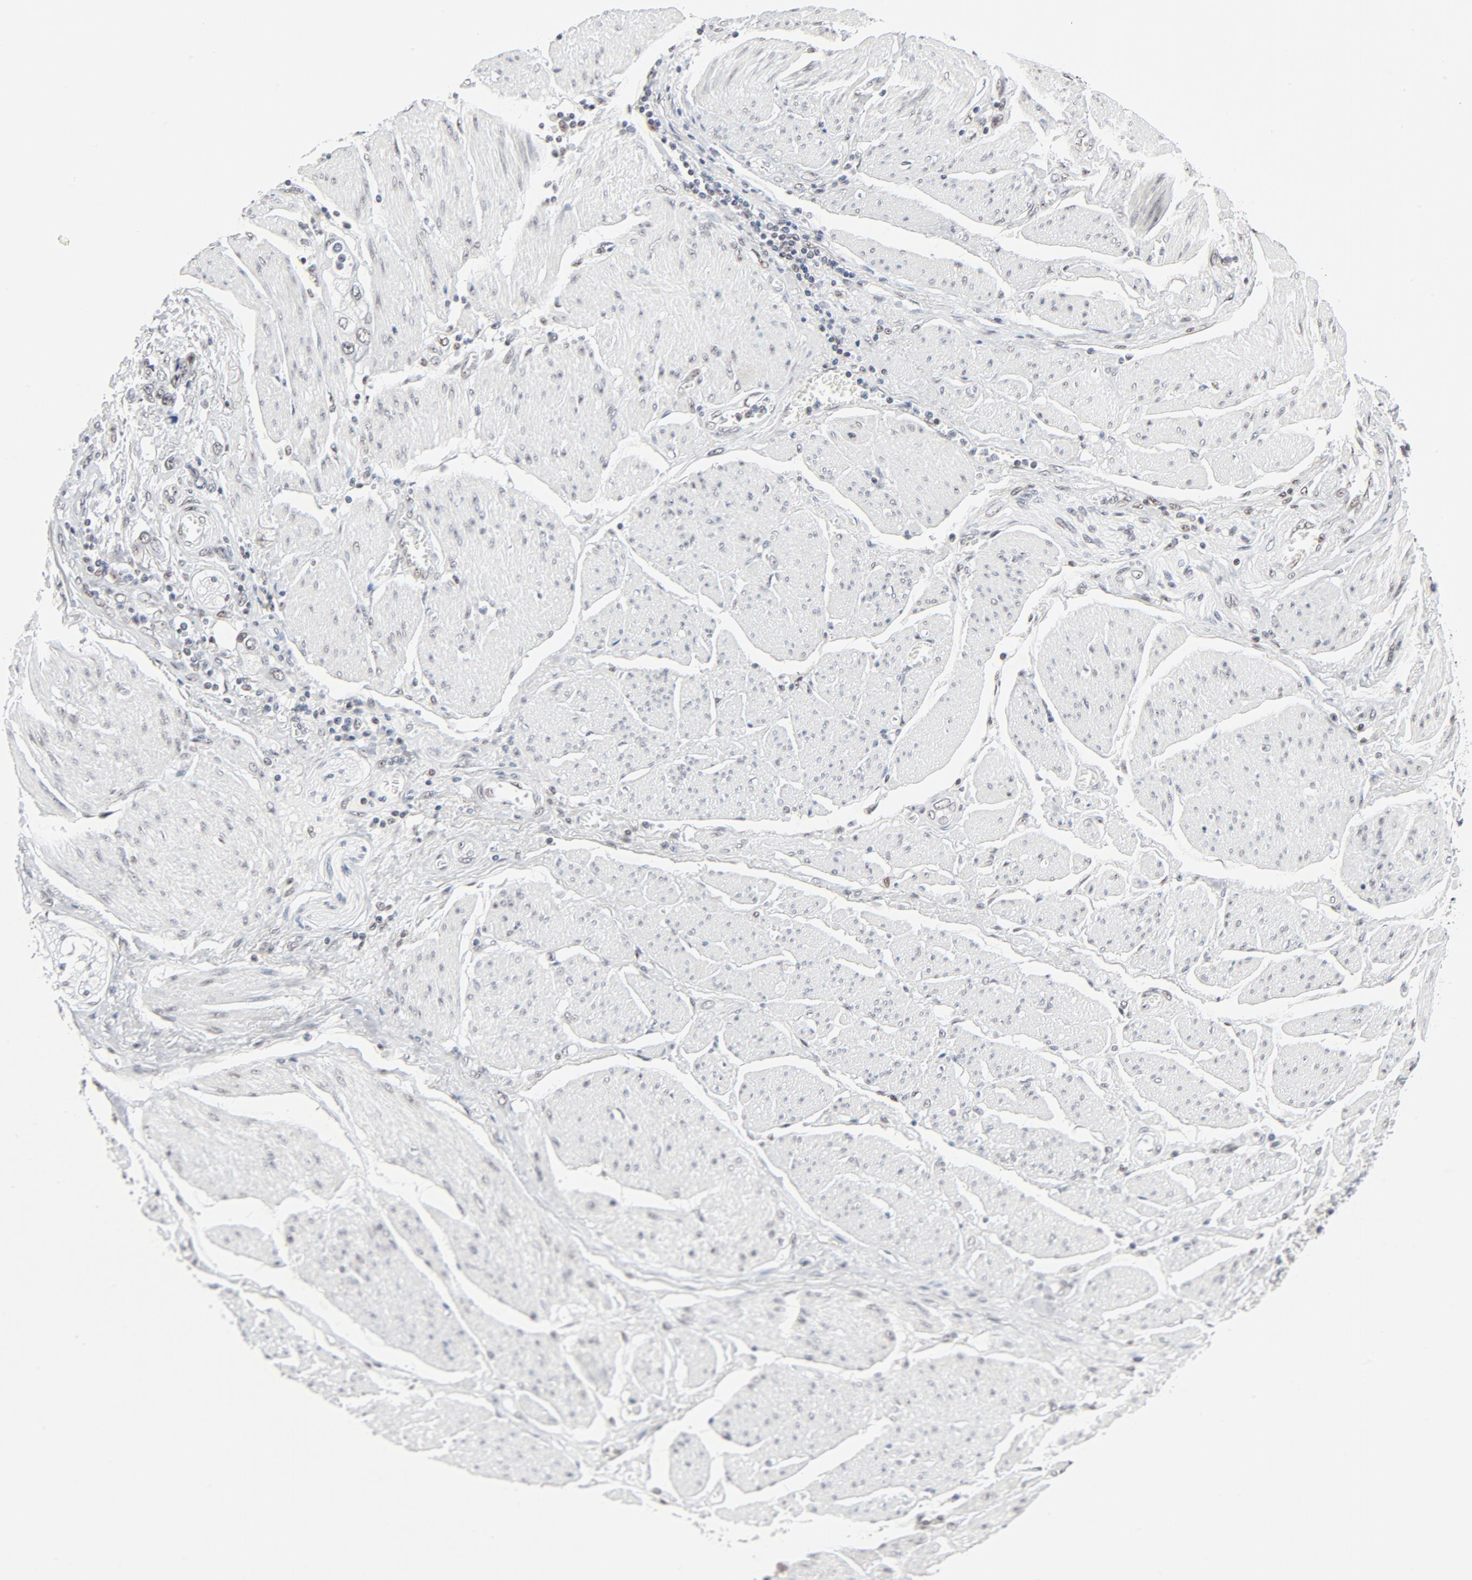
{"staining": {"intensity": "weak", "quantity": "<25%", "location": "nuclear"}, "tissue": "stomach cancer", "cell_type": "Tumor cells", "image_type": "cancer", "snomed": [{"axis": "morphology", "description": "Adenocarcinoma, NOS"}, {"axis": "topography", "description": "Pancreas"}, {"axis": "topography", "description": "Stomach, upper"}], "caption": "Tumor cells show no significant protein staining in stomach cancer (adenocarcinoma). (Immunohistochemistry (ihc), brightfield microscopy, high magnification).", "gene": "GTF2H1", "patient": {"sex": "male", "age": 77}}